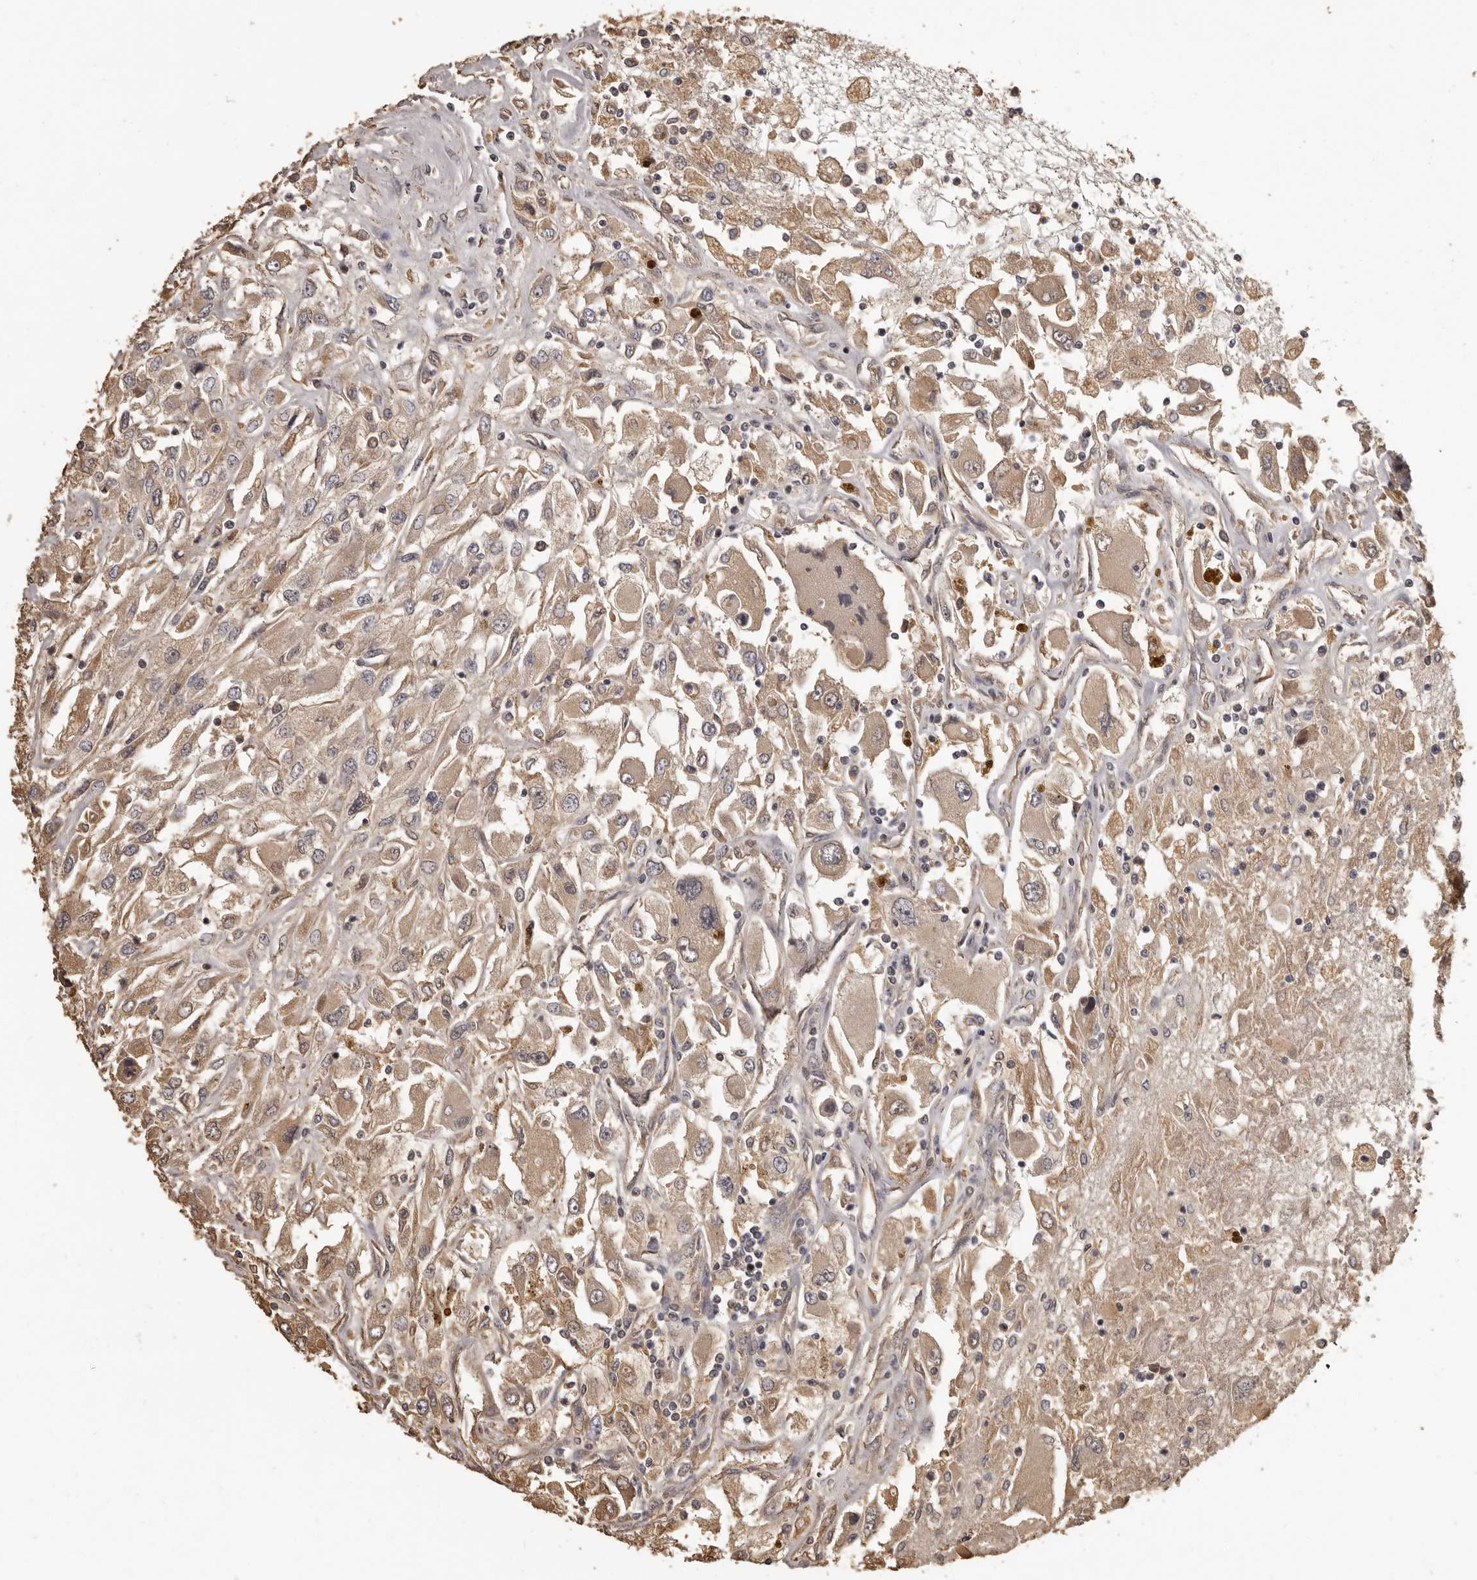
{"staining": {"intensity": "moderate", "quantity": ">75%", "location": "cytoplasmic/membranous"}, "tissue": "renal cancer", "cell_type": "Tumor cells", "image_type": "cancer", "snomed": [{"axis": "morphology", "description": "Adenocarcinoma, NOS"}, {"axis": "topography", "description": "Kidney"}], "caption": "A medium amount of moderate cytoplasmic/membranous staining is present in about >75% of tumor cells in renal cancer (adenocarcinoma) tissue.", "gene": "MGAT5", "patient": {"sex": "female", "age": 52}}